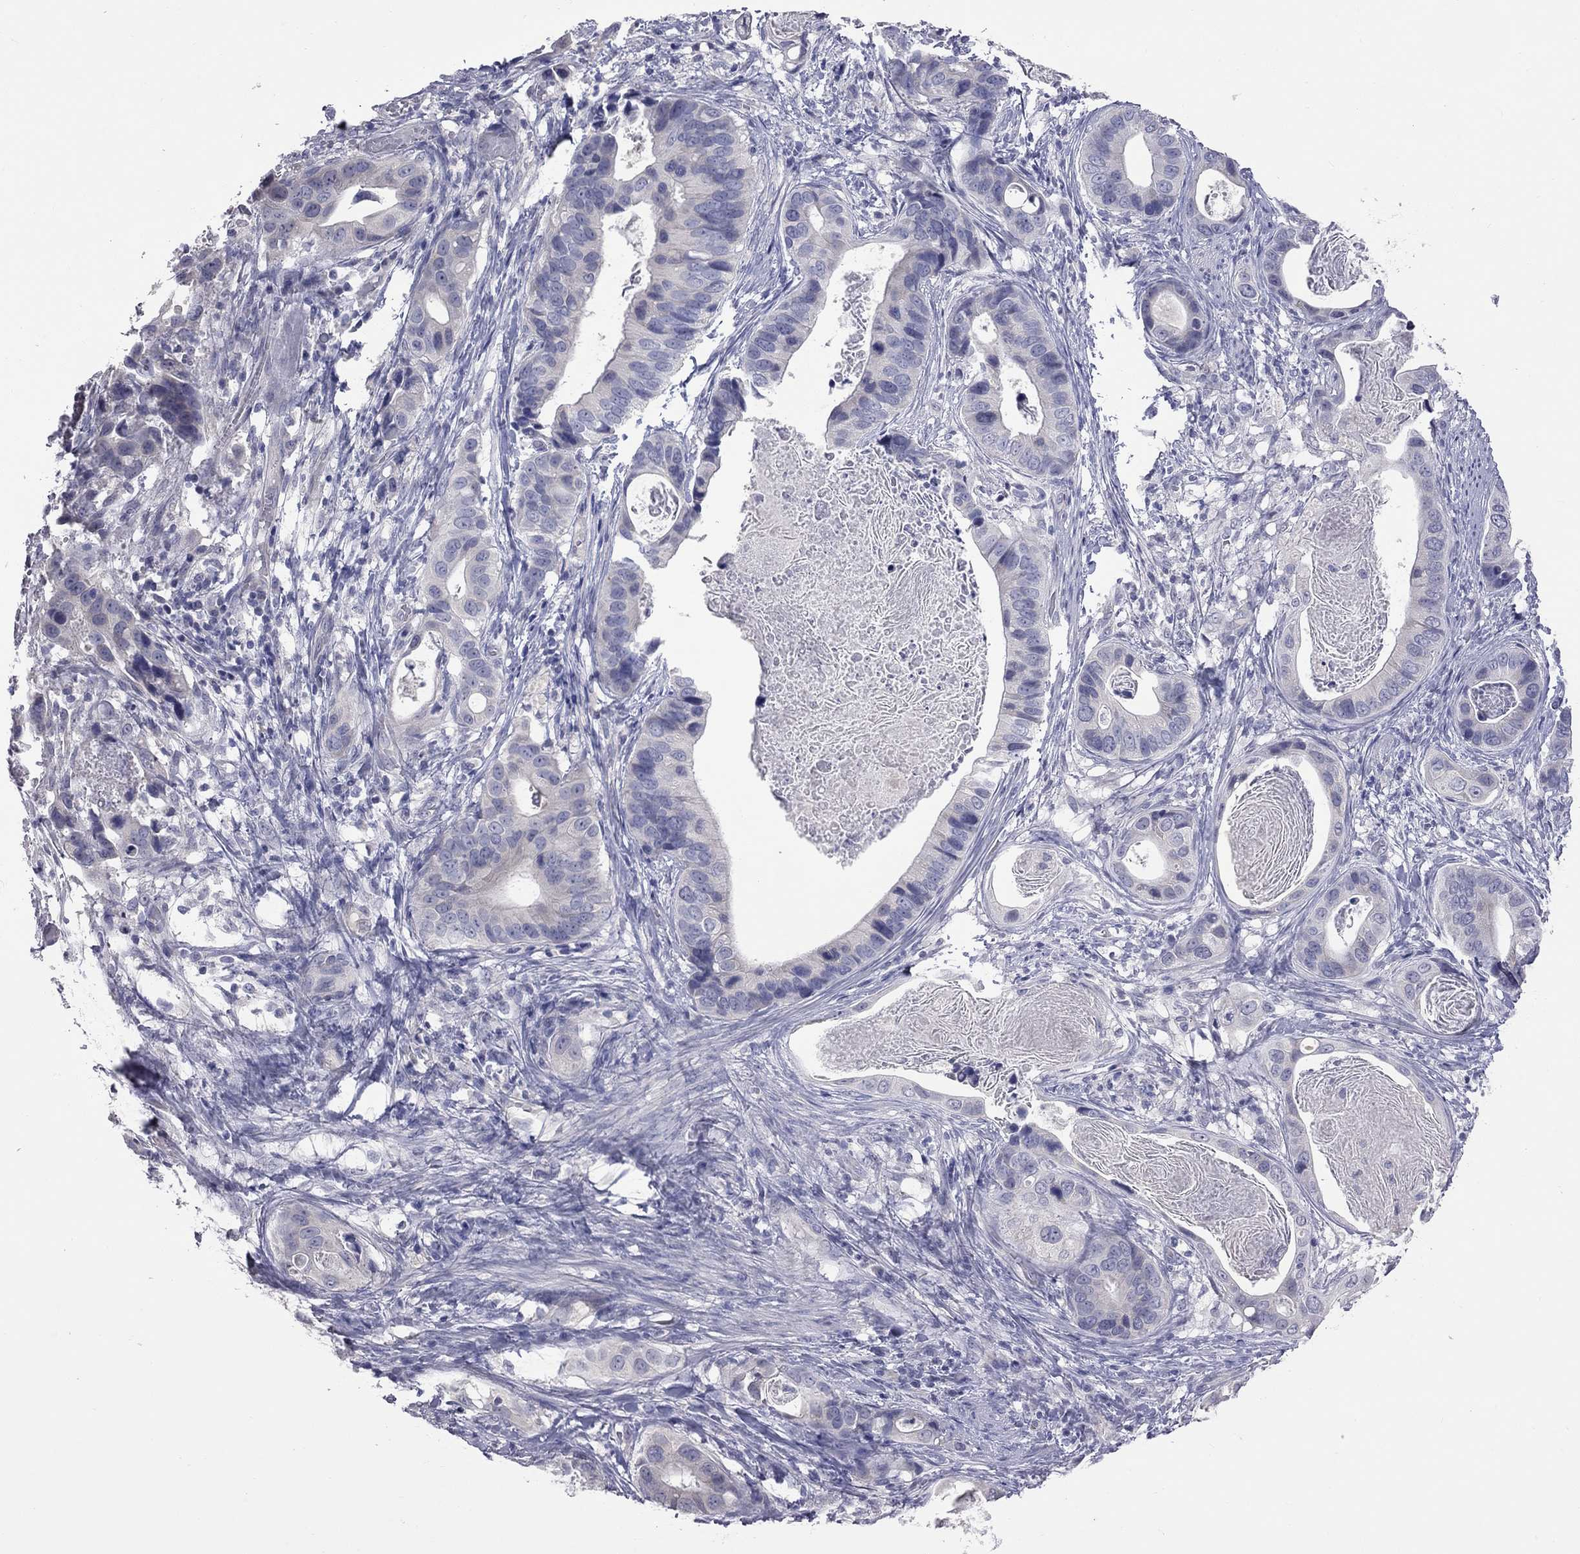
{"staining": {"intensity": "negative", "quantity": "none", "location": "none"}, "tissue": "stomach cancer", "cell_type": "Tumor cells", "image_type": "cancer", "snomed": [{"axis": "morphology", "description": "Adenocarcinoma, NOS"}, {"axis": "topography", "description": "Stomach"}], "caption": "This image is of stomach adenocarcinoma stained with immunohistochemistry to label a protein in brown with the nuclei are counter-stained blue. There is no staining in tumor cells. (DAB IHC, high magnification).", "gene": "HYLS1", "patient": {"sex": "male", "age": 84}}